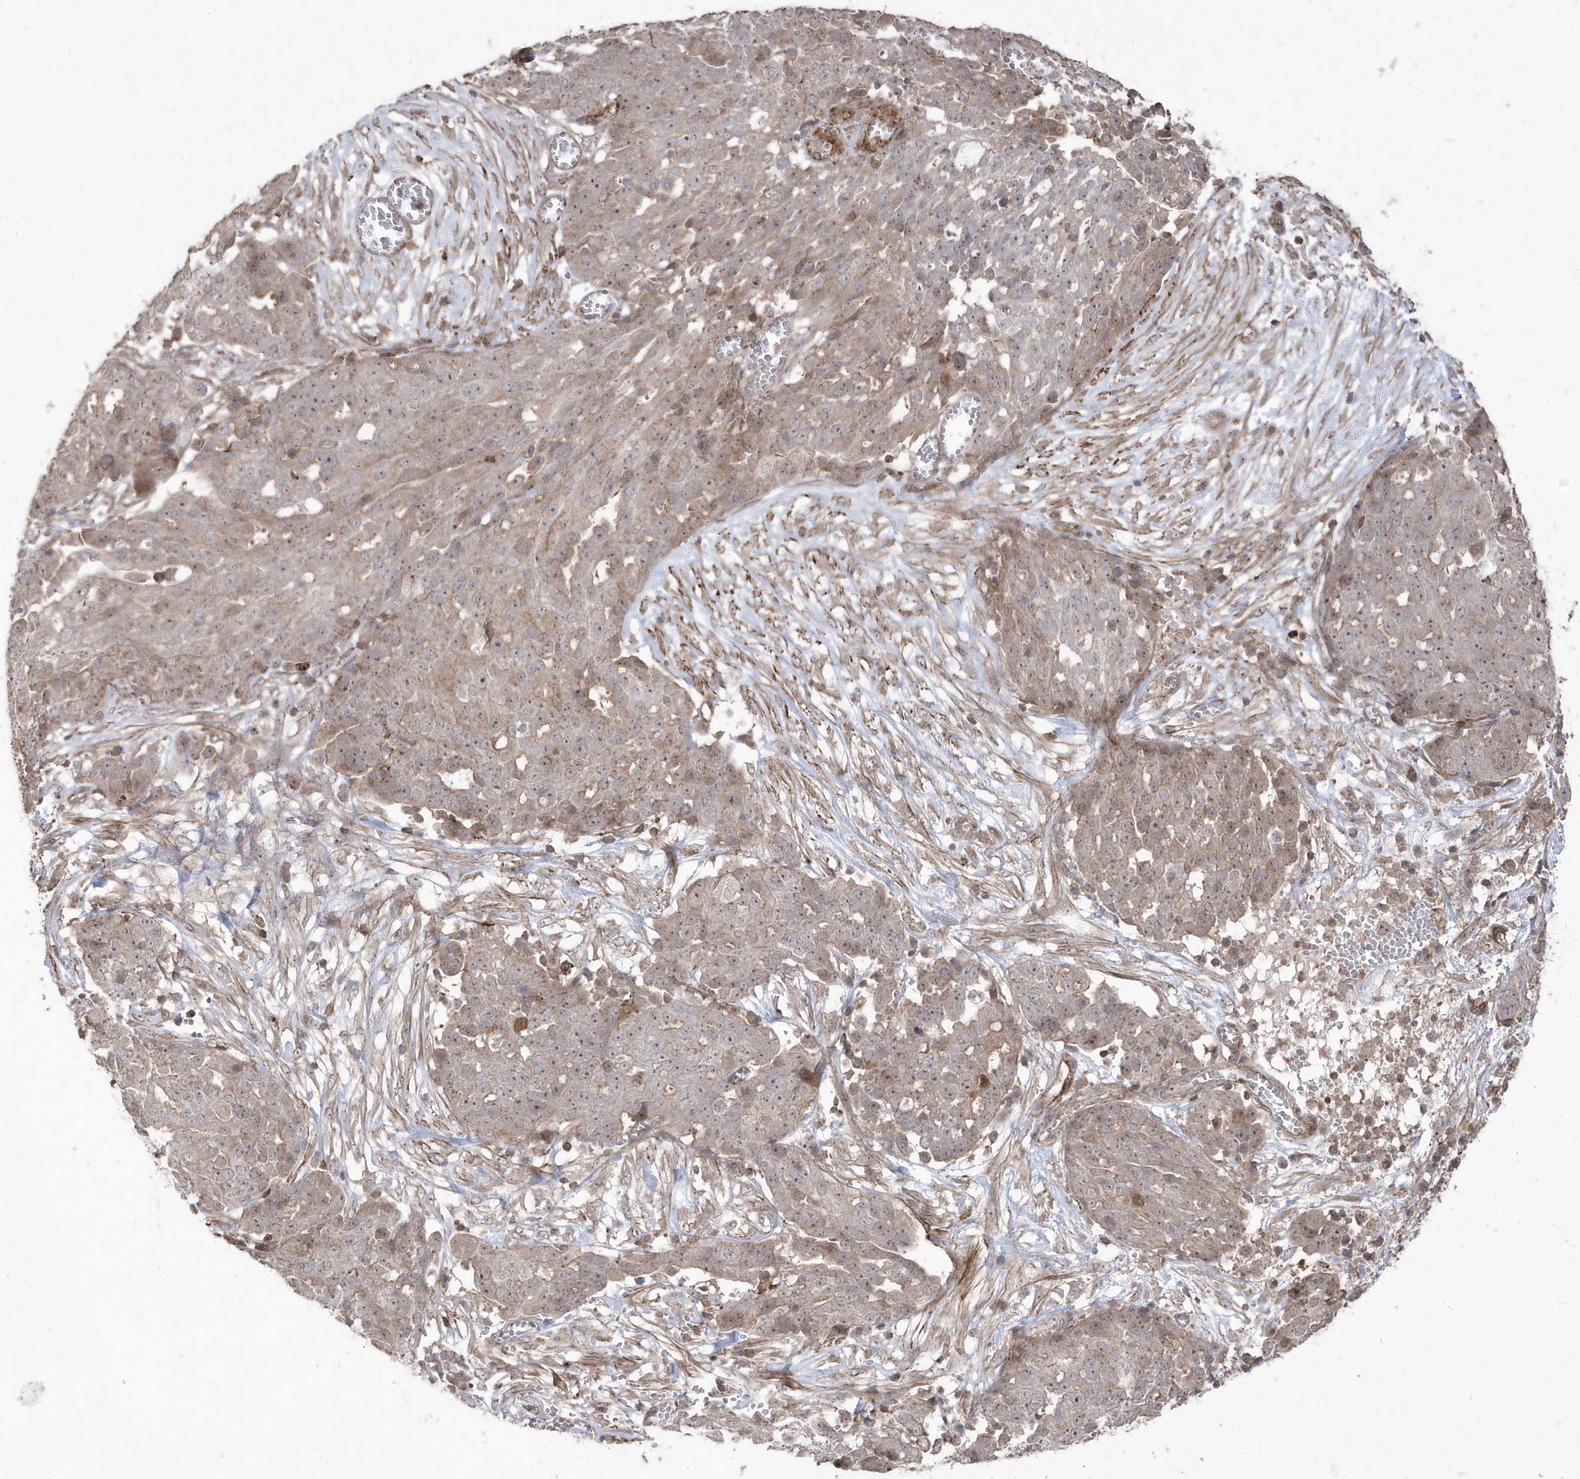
{"staining": {"intensity": "weak", "quantity": "<25%", "location": "cytoplasmic/membranous"}, "tissue": "ovarian cancer", "cell_type": "Tumor cells", "image_type": "cancer", "snomed": [{"axis": "morphology", "description": "Cystadenocarcinoma, serous, NOS"}, {"axis": "topography", "description": "Soft tissue"}, {"axis": "topography", "description": "Ovary"}], "caption": "DAB (3,3'-diaminobenzidine) immunohistochemical staining of ovarian cancer demonstrates no significant expression in tumor cells.", "gene": "CETN3", "patient": {"sex": "female", "age": 57}}